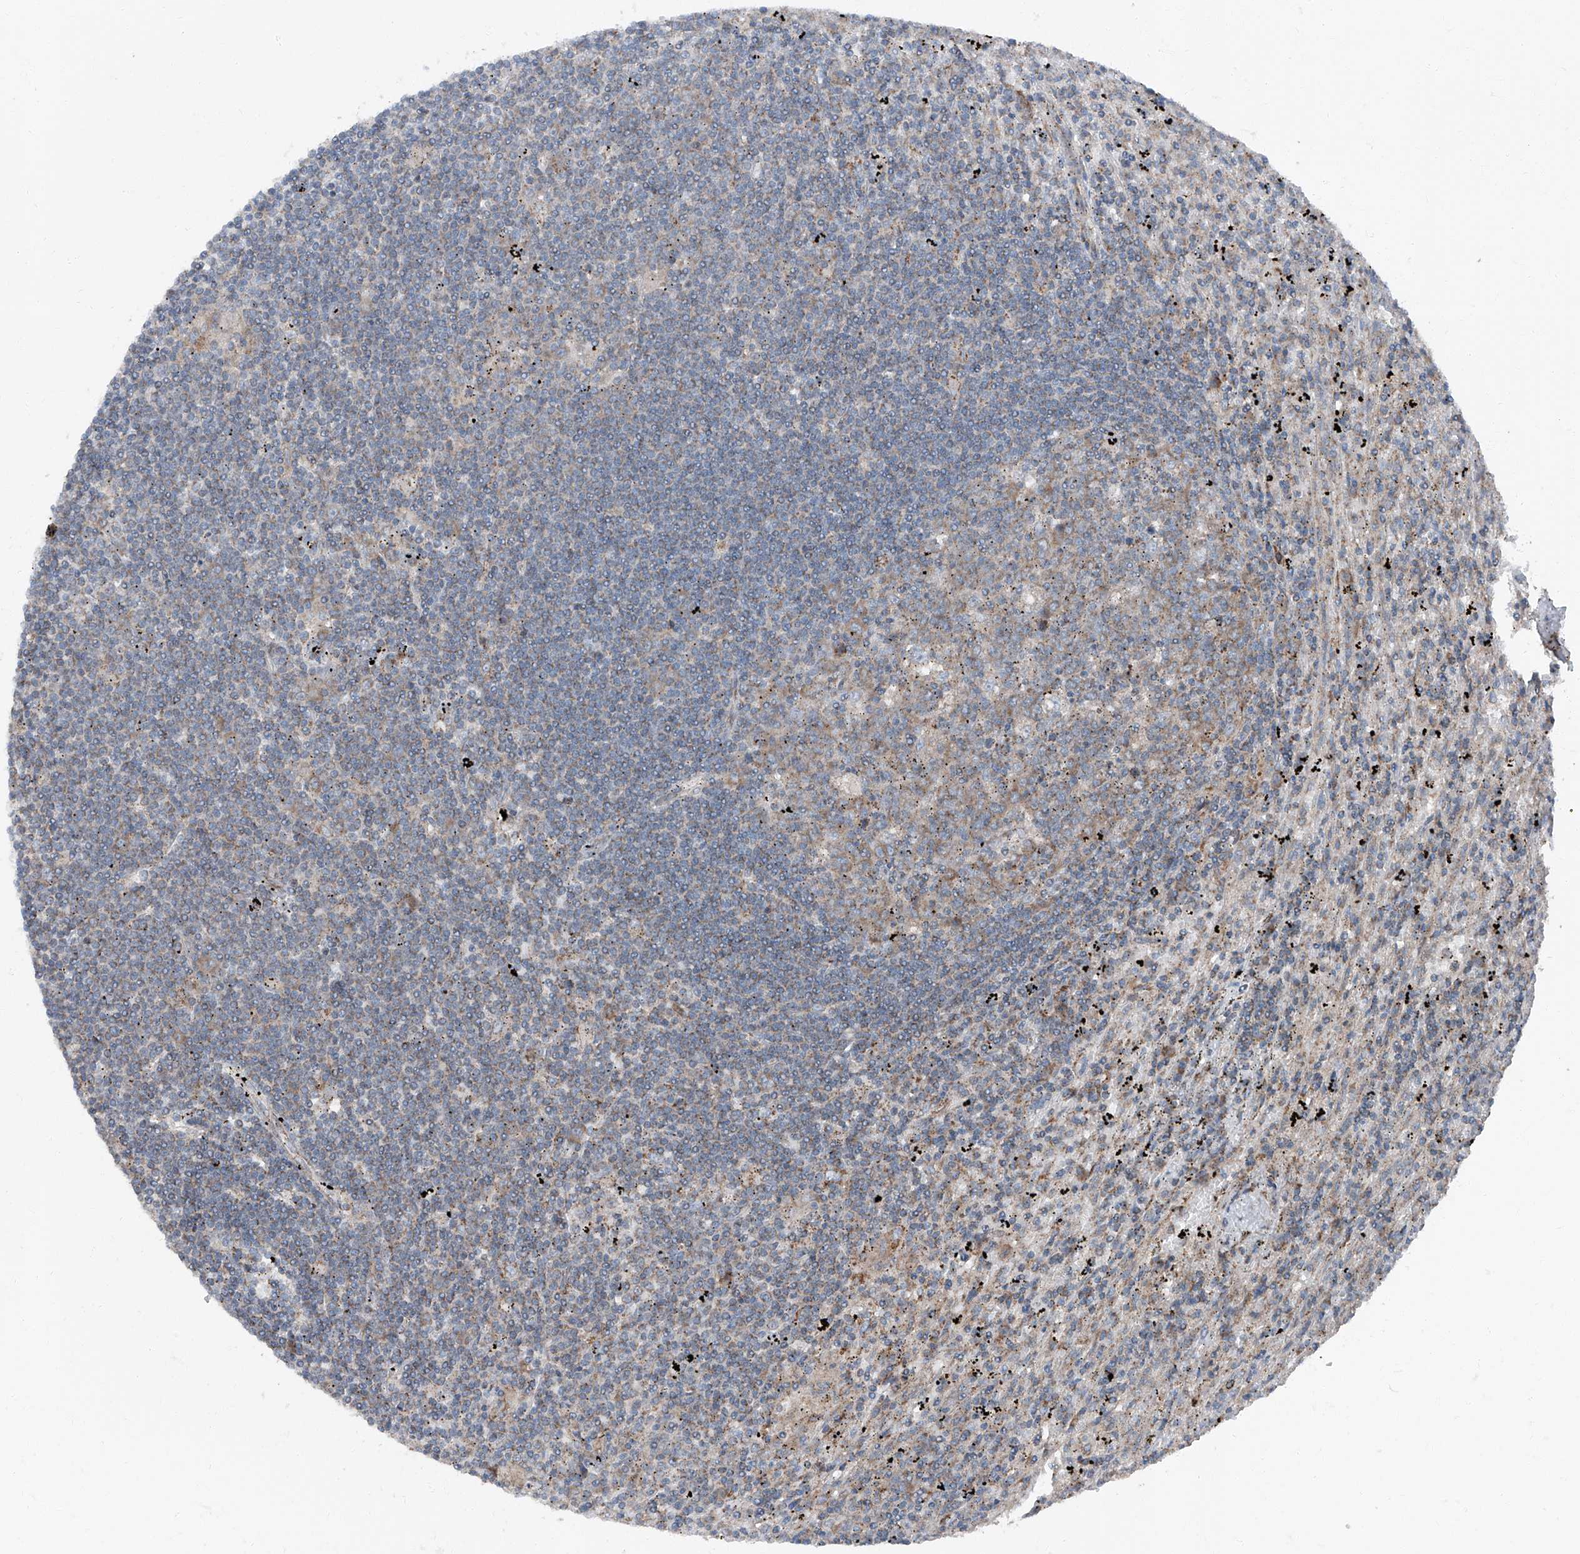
{"staining": {"intensity": "weak", "quantity": "<25%", "location": "cytoplasmic/membranous"}, "tissue": "lymphoma", "cell_type": "Tumor cells", "image_type": "cancer", "snomed": [{"axis": "morphology", "description": "Malignant lymphoma, non-Hodgkin's type, Low grade"}, {"axis": "topography", "description": "Spleen"}], "caption": "Tumor cells are negative for brown protein staining in malignant lymphoma, non-Hodgkin's type (low-grade).", "gene": "LIMK1", "patient": {"sex": "male", "age": 76}}